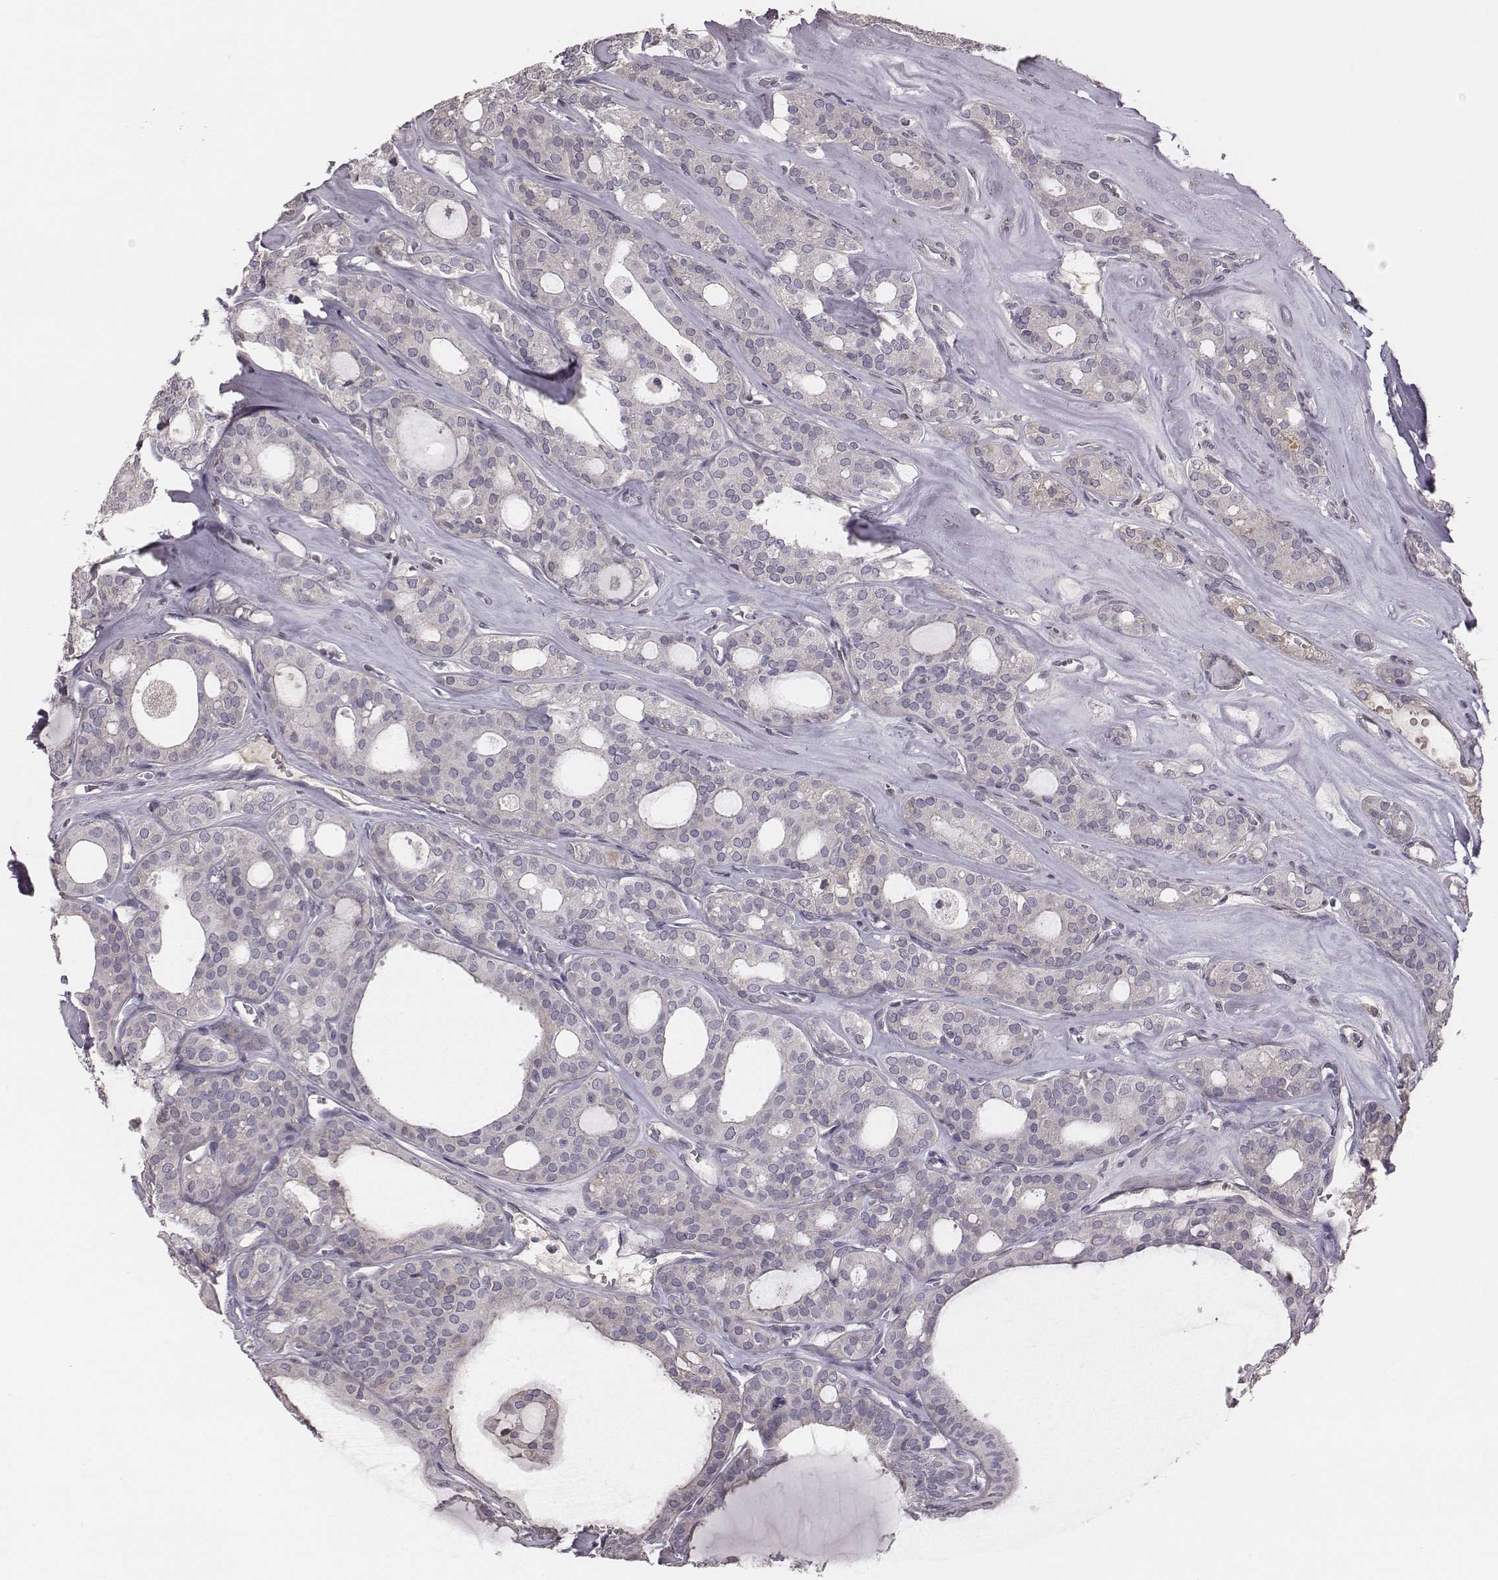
{"staining": {"intensity": "negative", "quantity": "none", "location": "none"}, "tissue": "thyroid cancer", "cell_type": "Tumor cells", "image_type": "cancer", "snomed": [{"axis": "morphology", "description": "Follicular adenoma carcinoma, NOS"}, {"axis": "topography", "description": "Thyroid gland"}], "caption": "Histopathology image shows no protein expression in tumor cells of thyroid follicular adenoma carcinoma tissue. (DAB immunohistochemistry (IHC) visualized using brightfield microscopy, high magnification).", "gene": "TLX3", "patient": {"sex": "male", "age": 75}}